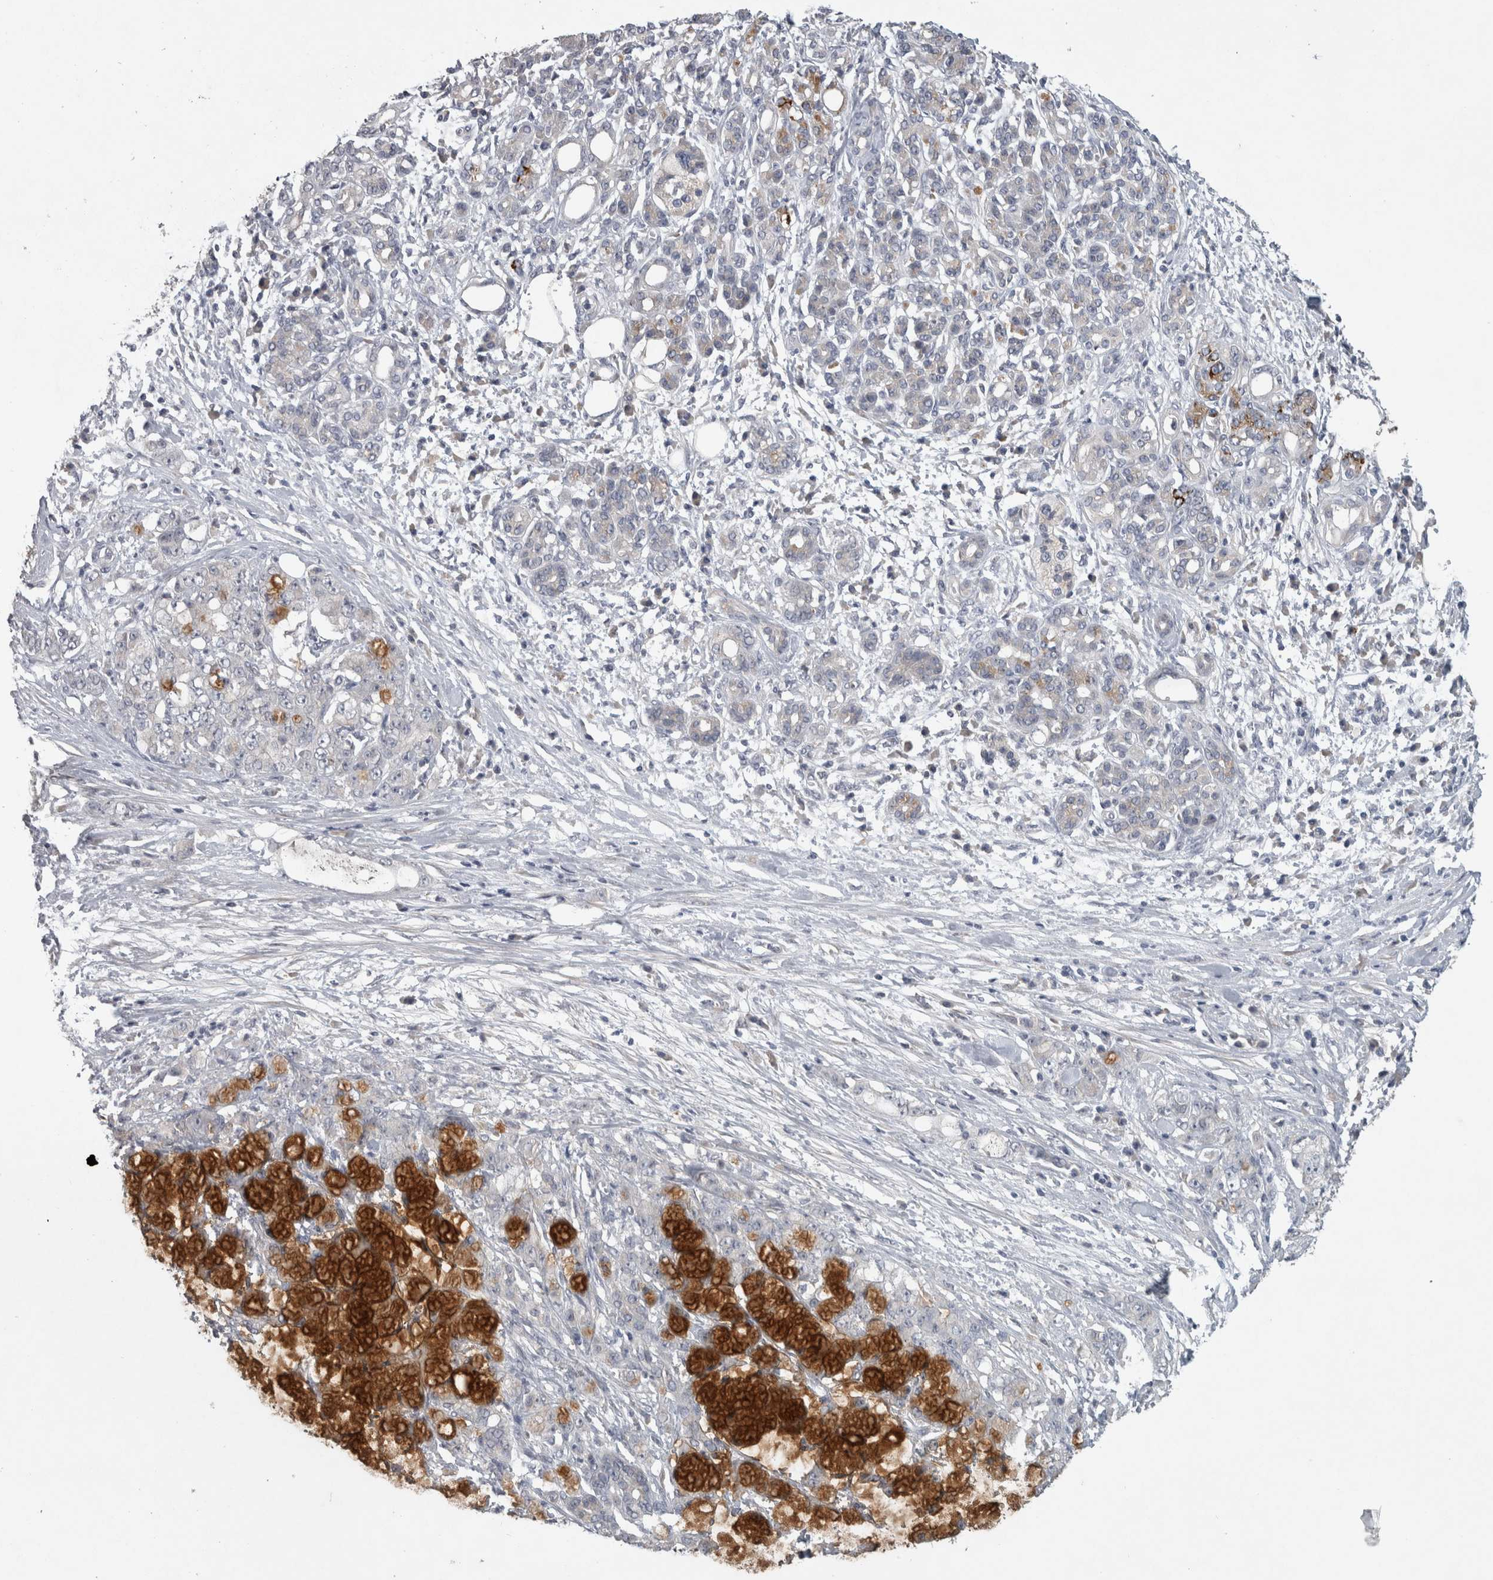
{"staining": {"intensity": "strong", "quantity": "25%-75%", "location": "cytoplasmic/membranous"}, "tissue": "pancreatic cancer", "cell_type": "Tumor cells", "image_type": "cancer", "snomed": [{"axis": "morphology", "description": "Adenocarcinoma, NOS"}, {"axis": "topography", "description": "Pancreas"}], "caption": "This photomicrograph shows IHC staining of pancreatic cancer (adenocarcinoma), with high strong cytoplasmic/membranous expression in approximately 25%-75% of tumor cells.", "gene": "SLC22A11", "patient": {"sex": "female", "age": 73}}